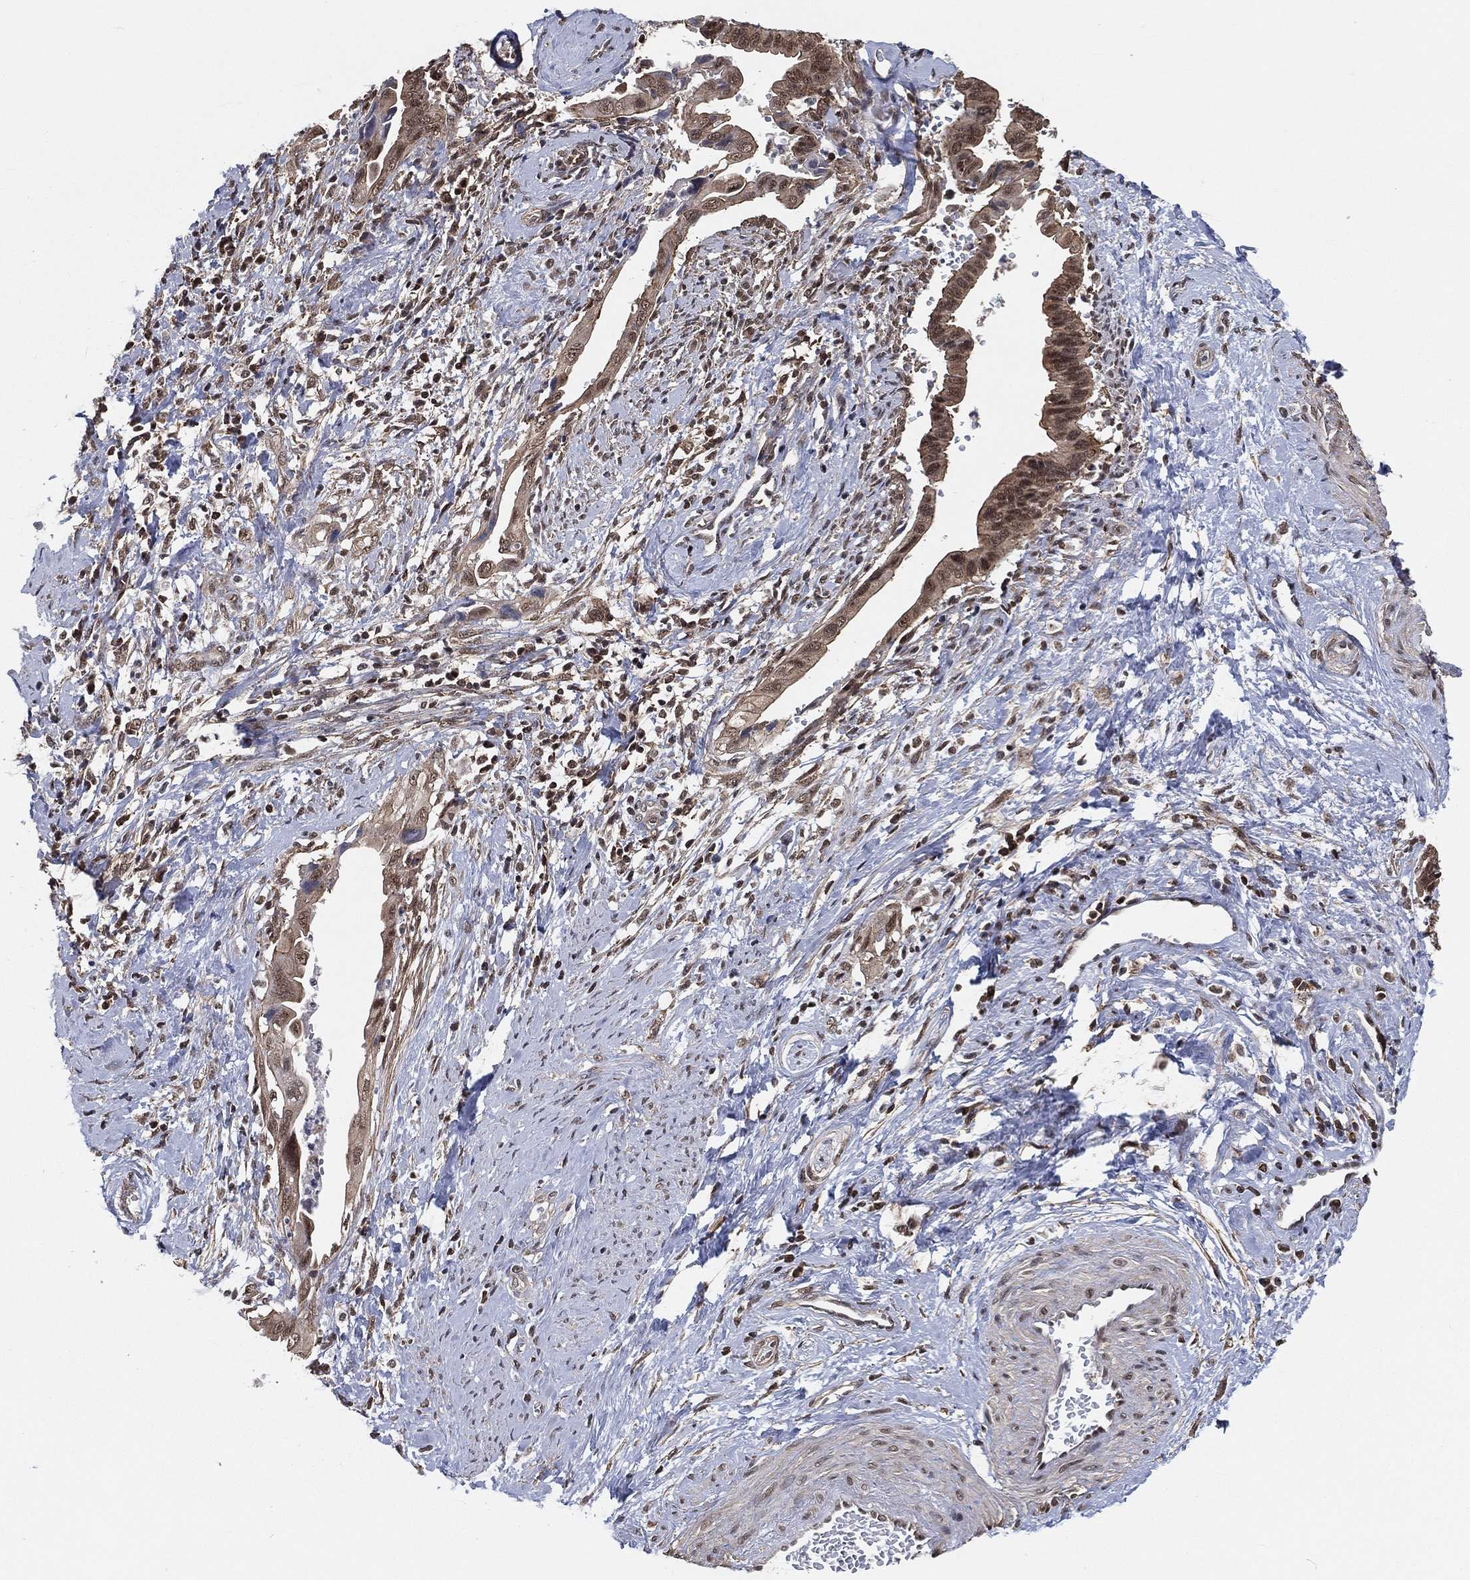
{"staining": {"intensity": "moderate", "quantity": "25%-75%", "location": "nuclear"}, "tissue": "cervical cancer", "cell_type": "Tumor cells", "image_type": "cancer", "snomed": [{"axis": "morphology", "description": "Adenocarcinoma, NOS"}, {"axis": "topography", "description": "Cervix"}], "caption": "Protein expression analysis of human cervical cancer (adenocarcinoma) reveals moderate nuclear expression in about 25%-75% of tumor cells.", "gene": "RSRC2", "patient": {"sex": "female", "age": 42}}